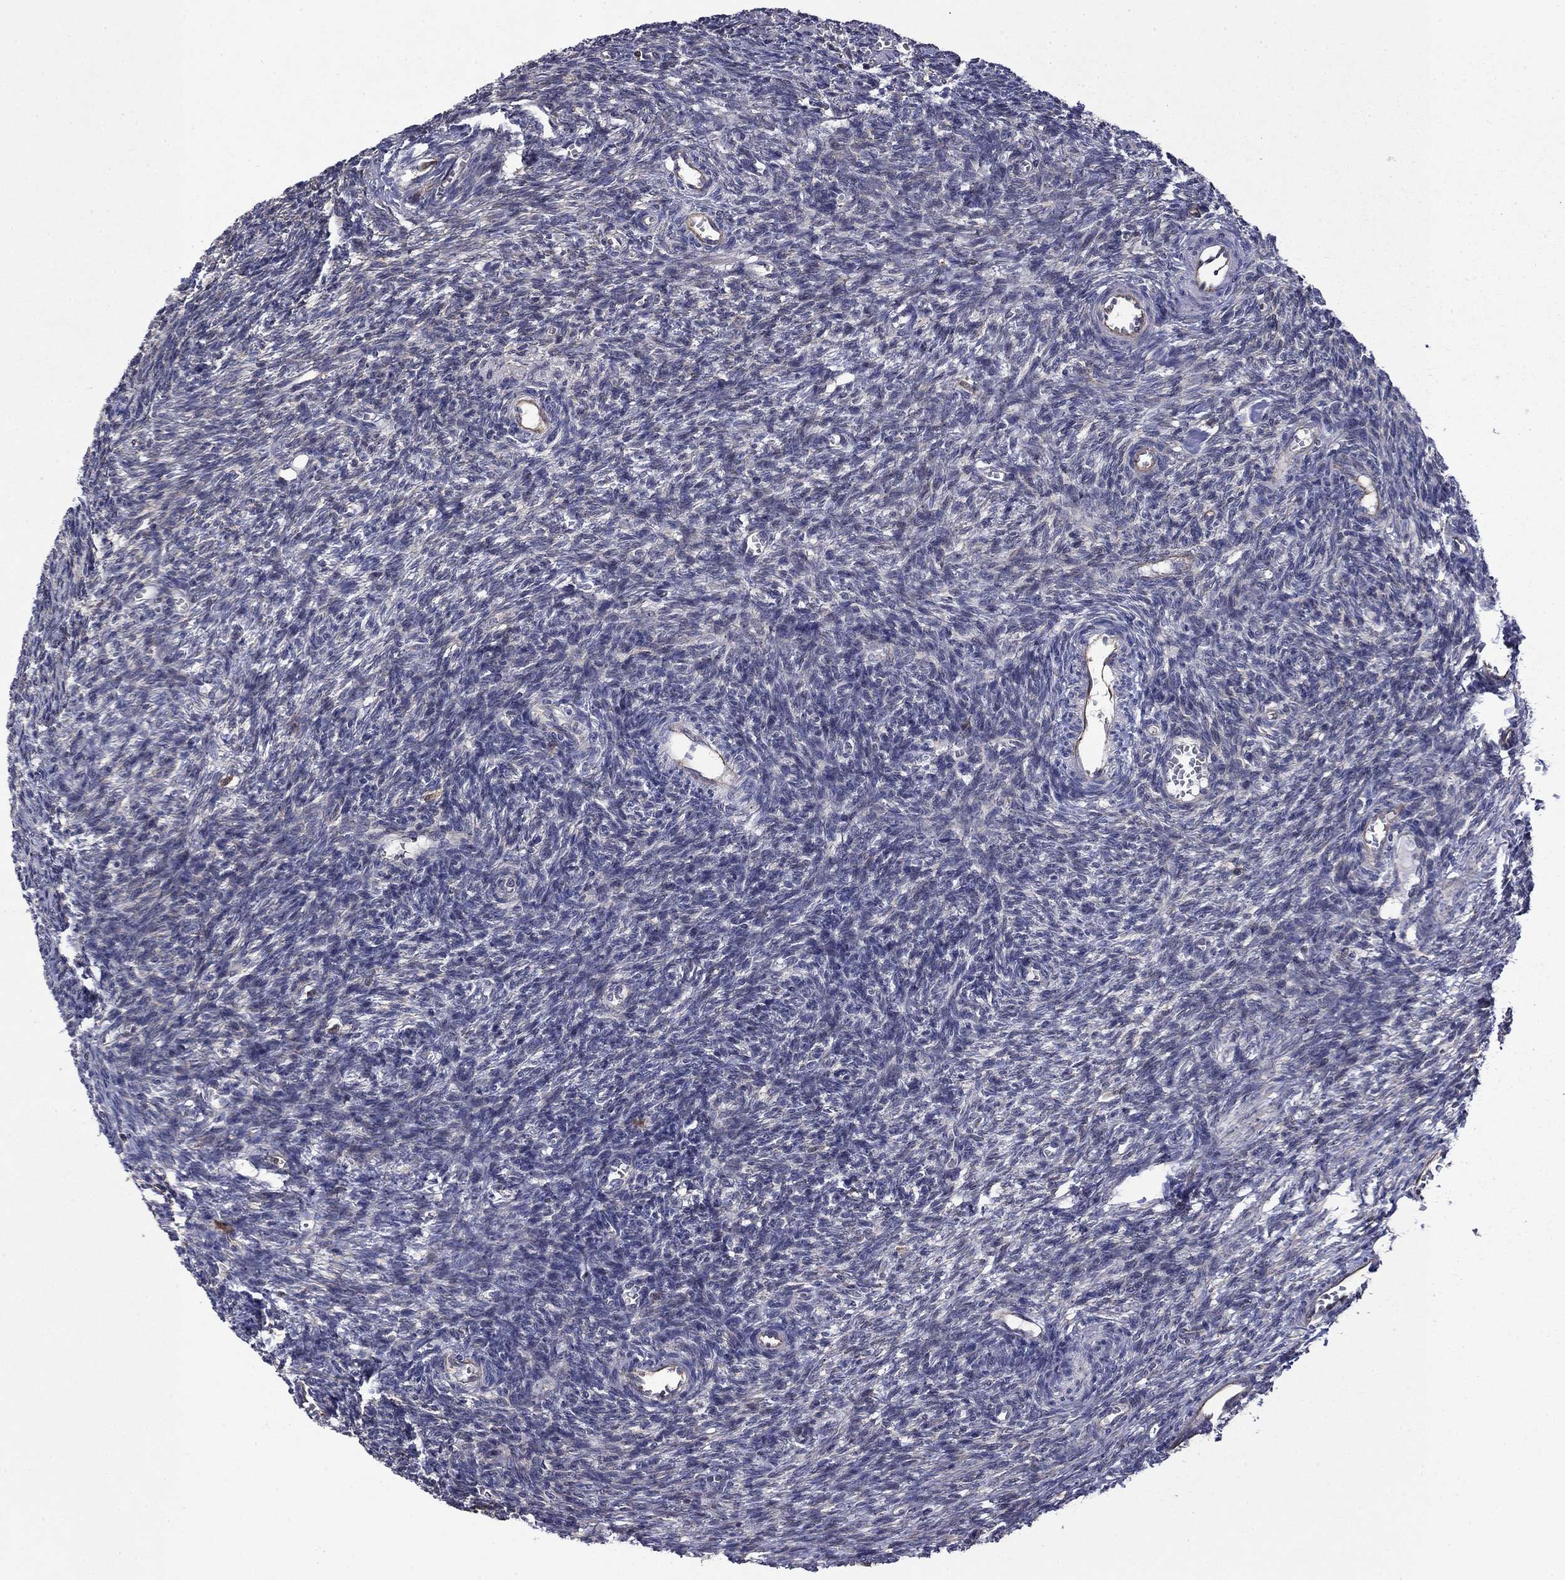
{"staining": {"intensity": "weak", "quantity": "<25%", "location": "cytoplasmic/membranous"}, "tissue": "ovary", "cell_type": "Follicle cells", "image_type": "normal", "snomed": [{"axis": "morphology", "description": "Normal tissue, NOS"}, {"axis": "topography", "description": "Ovary"}], "caption": "The immunohistochemistry micrograph has no significant expression in follicle cells of ovary. Brightfield microscopy of immunohistochemistry (IHC) stained with DAB (brown) and hematoxylin (blue), captured at high magnification.", "gene": "TPMT", "patient": {"sex": "female", "age": 27}}